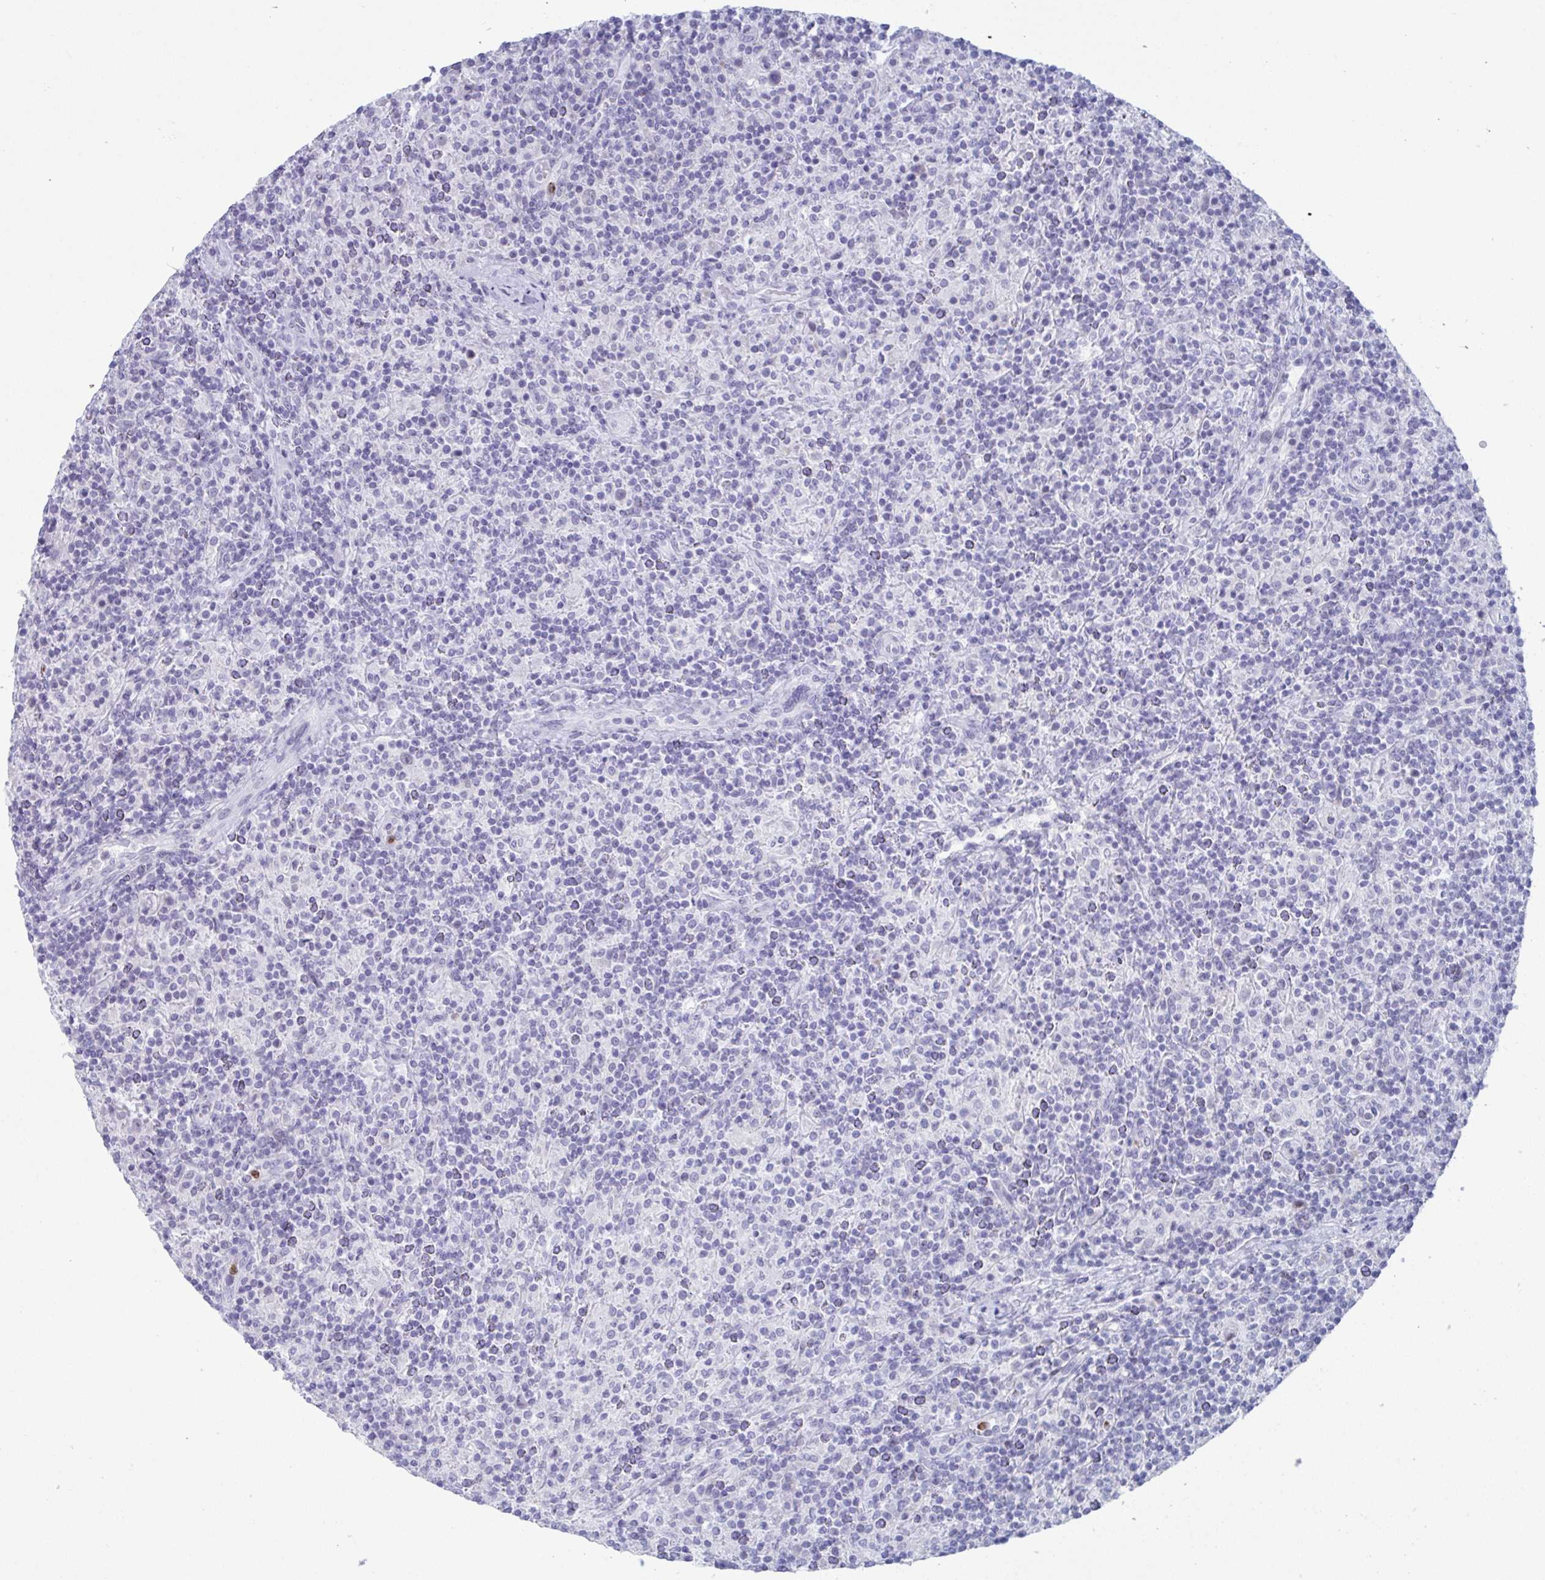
{"staining": {"intensity": "negative", "quantity": "none", "location": "none"}, "tissue": "lymphoma", "cell_type": "Tumor cells", "image_type": "cancer", "snomed": [{"axis": "morphology", "description": "Hodgkin's disease, NOS"}, {"axis": "topography", "description": "Lymph node"}], "caption": "Human Hodgkin's disease stained for a protein using IHC displays no expression in tumor cells.", "gene": "CYP4F11", "patient": {"sex": "male", "age": 70}}